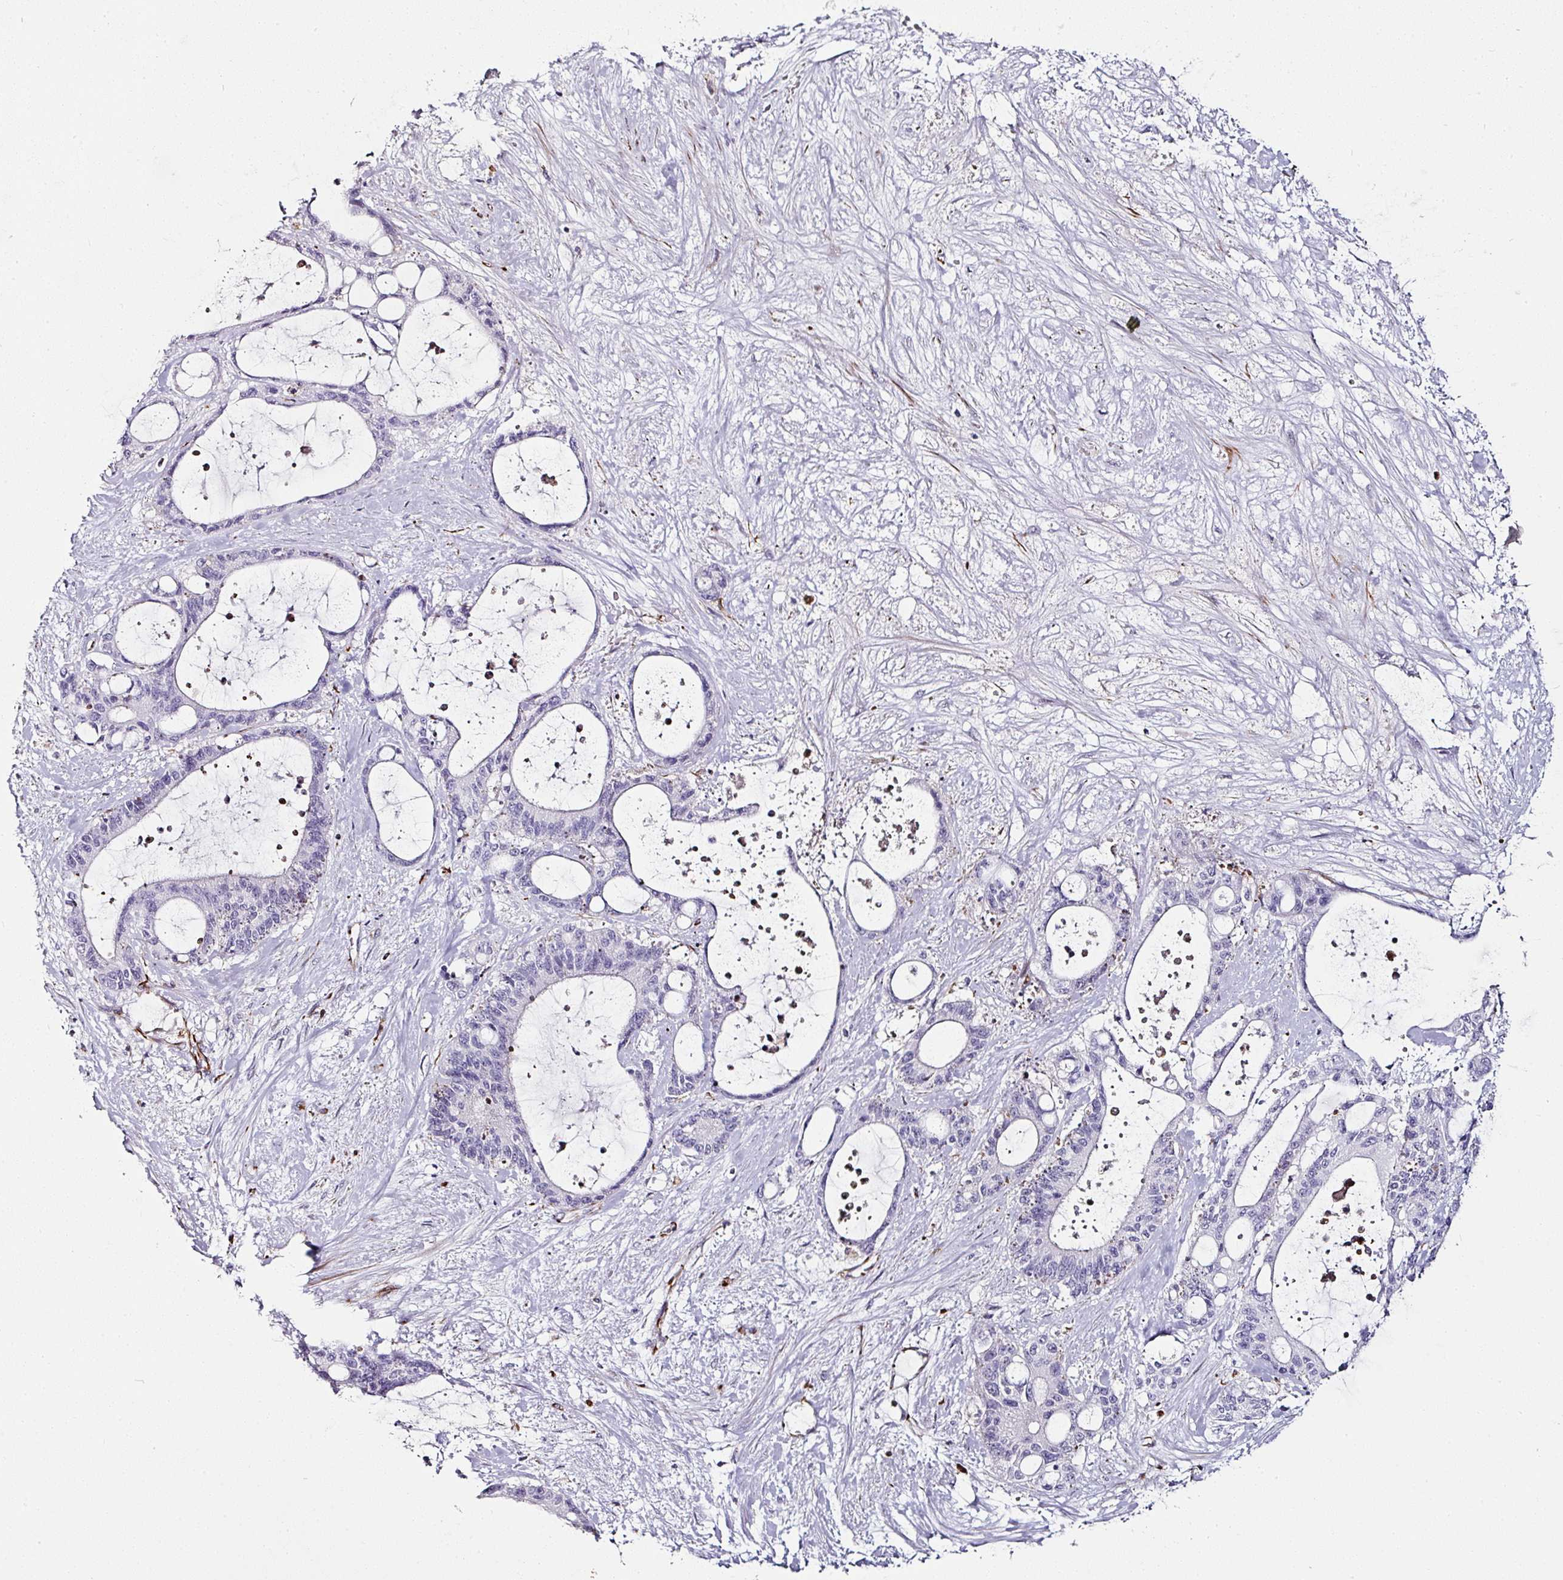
{"staining": {"intensity": "negative", "quantity": "none", "location": "none"}, "tissue": "liver cancer", "cell_type": "Tumor cells", "image_type": "cancer", "snomed": [{"axis": "morphology", "description": "Normal tissue, NOS"}, {"axis": "morphology", "description": "Cholangiocarcinoma"}, {"axis": "topography", "description": "Liver"}, {"axis": "topography", "description": "Peripheral nerve tissue"}], "caption": "Immunohistochemistry (IHC) of cholangiocarcinoma (liver) displays no expression in tumor cells. (Brightfield microscopy of DAB IHC at high magnification).", "gene": "TMPRSS9", "patient": {"sex": "female", "age": 73}}